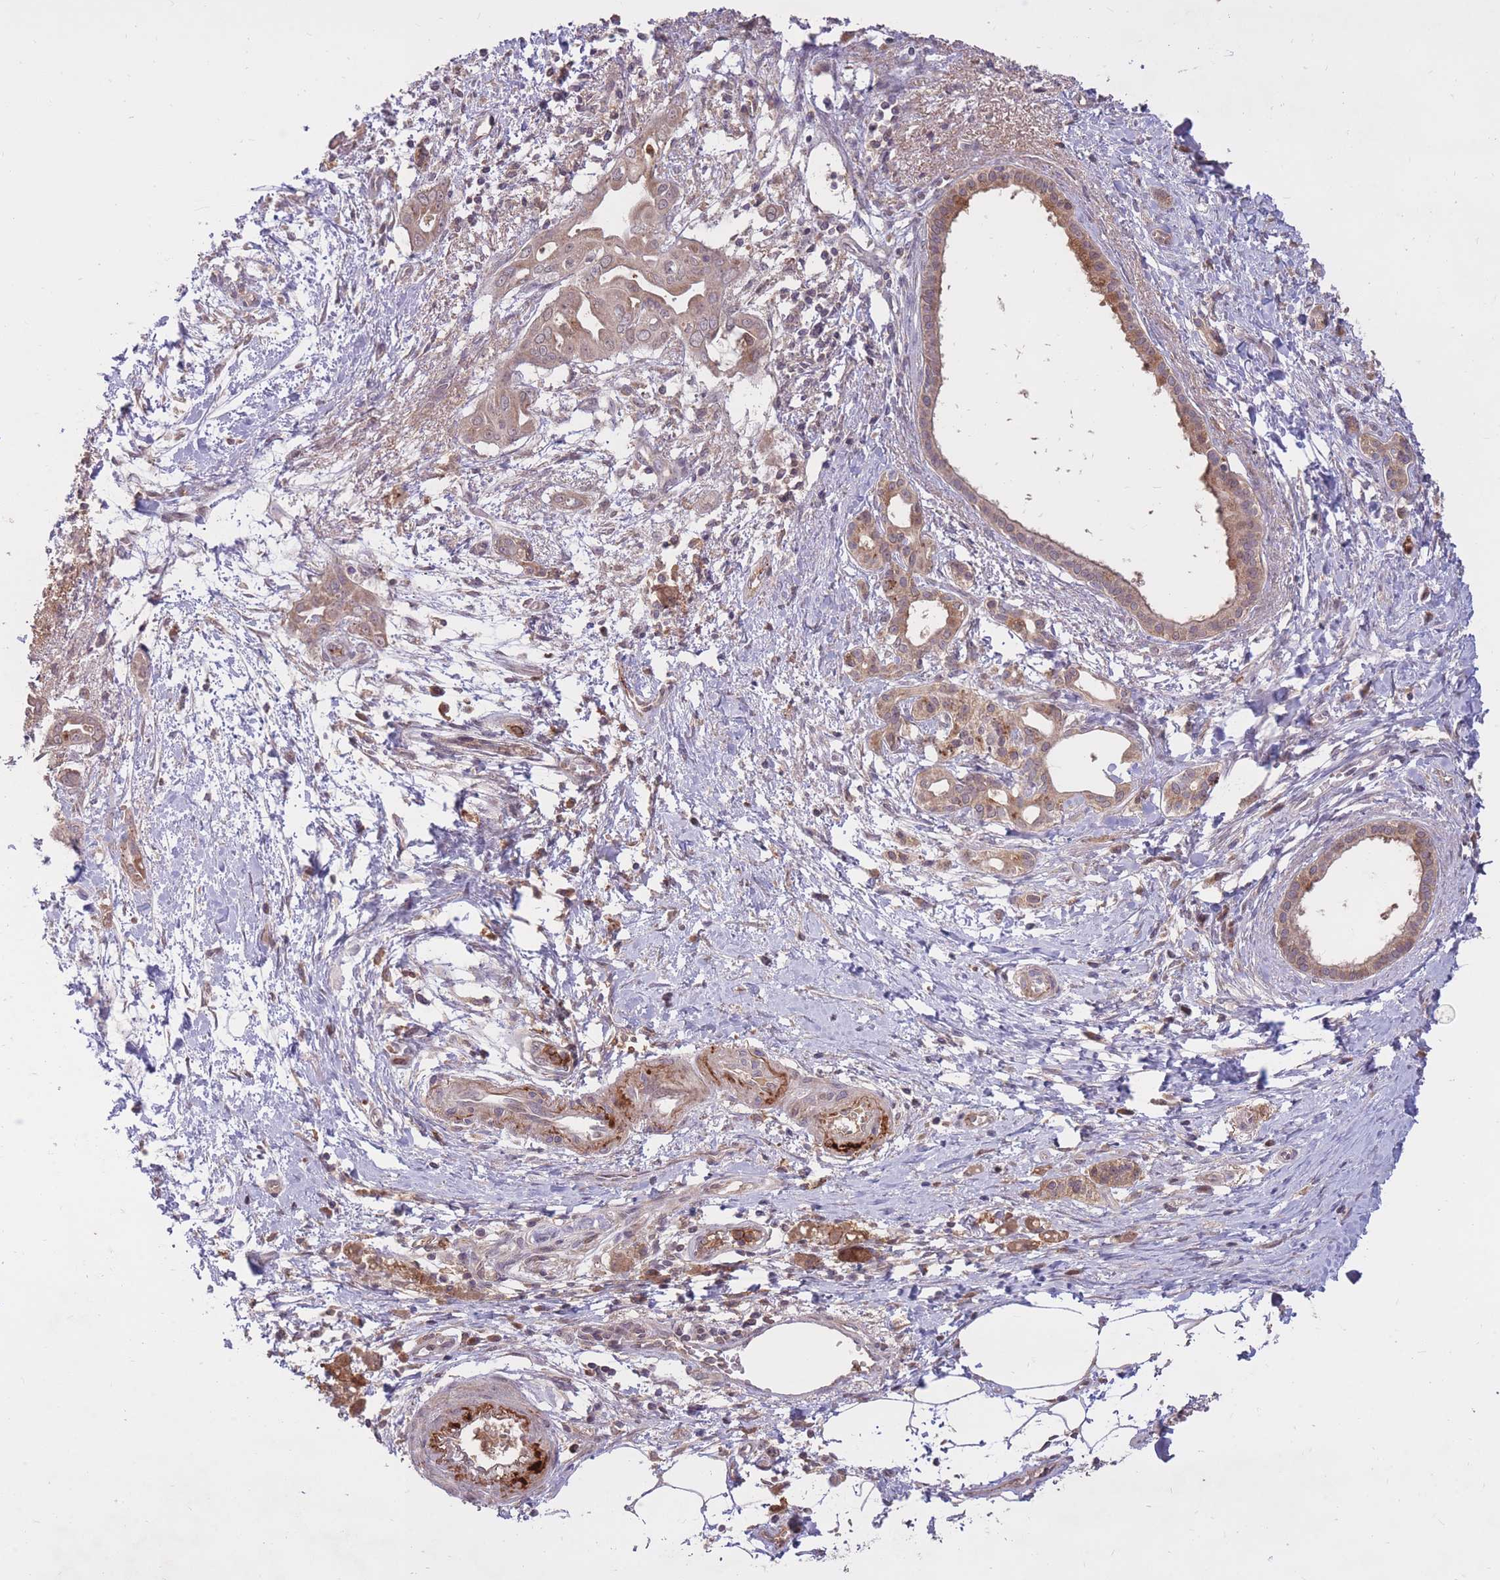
{"staining": {"intensity": "moderate", "quantity": ">75%", "location": "cytoplasmic/membranous"}, "tissue": "pancreatic cancer", "cell_type": "Tumor cells", "image_type": "cancer", "snomed": [{"axis": "morphology", "description": "Adenocarcinoma, NOS"}, {"axis": "topography", "description": "Pancreas"}], "caption": "A micrograph showing moderate cytoplasmic/membranous positivity in about >75% of tumor cells in adenocarcinoma (pancreatic), as visualized by brown immunohistochemical staining.", "gene": "IGF2BP2", "patient": {"sex": "male", "age": 71}}